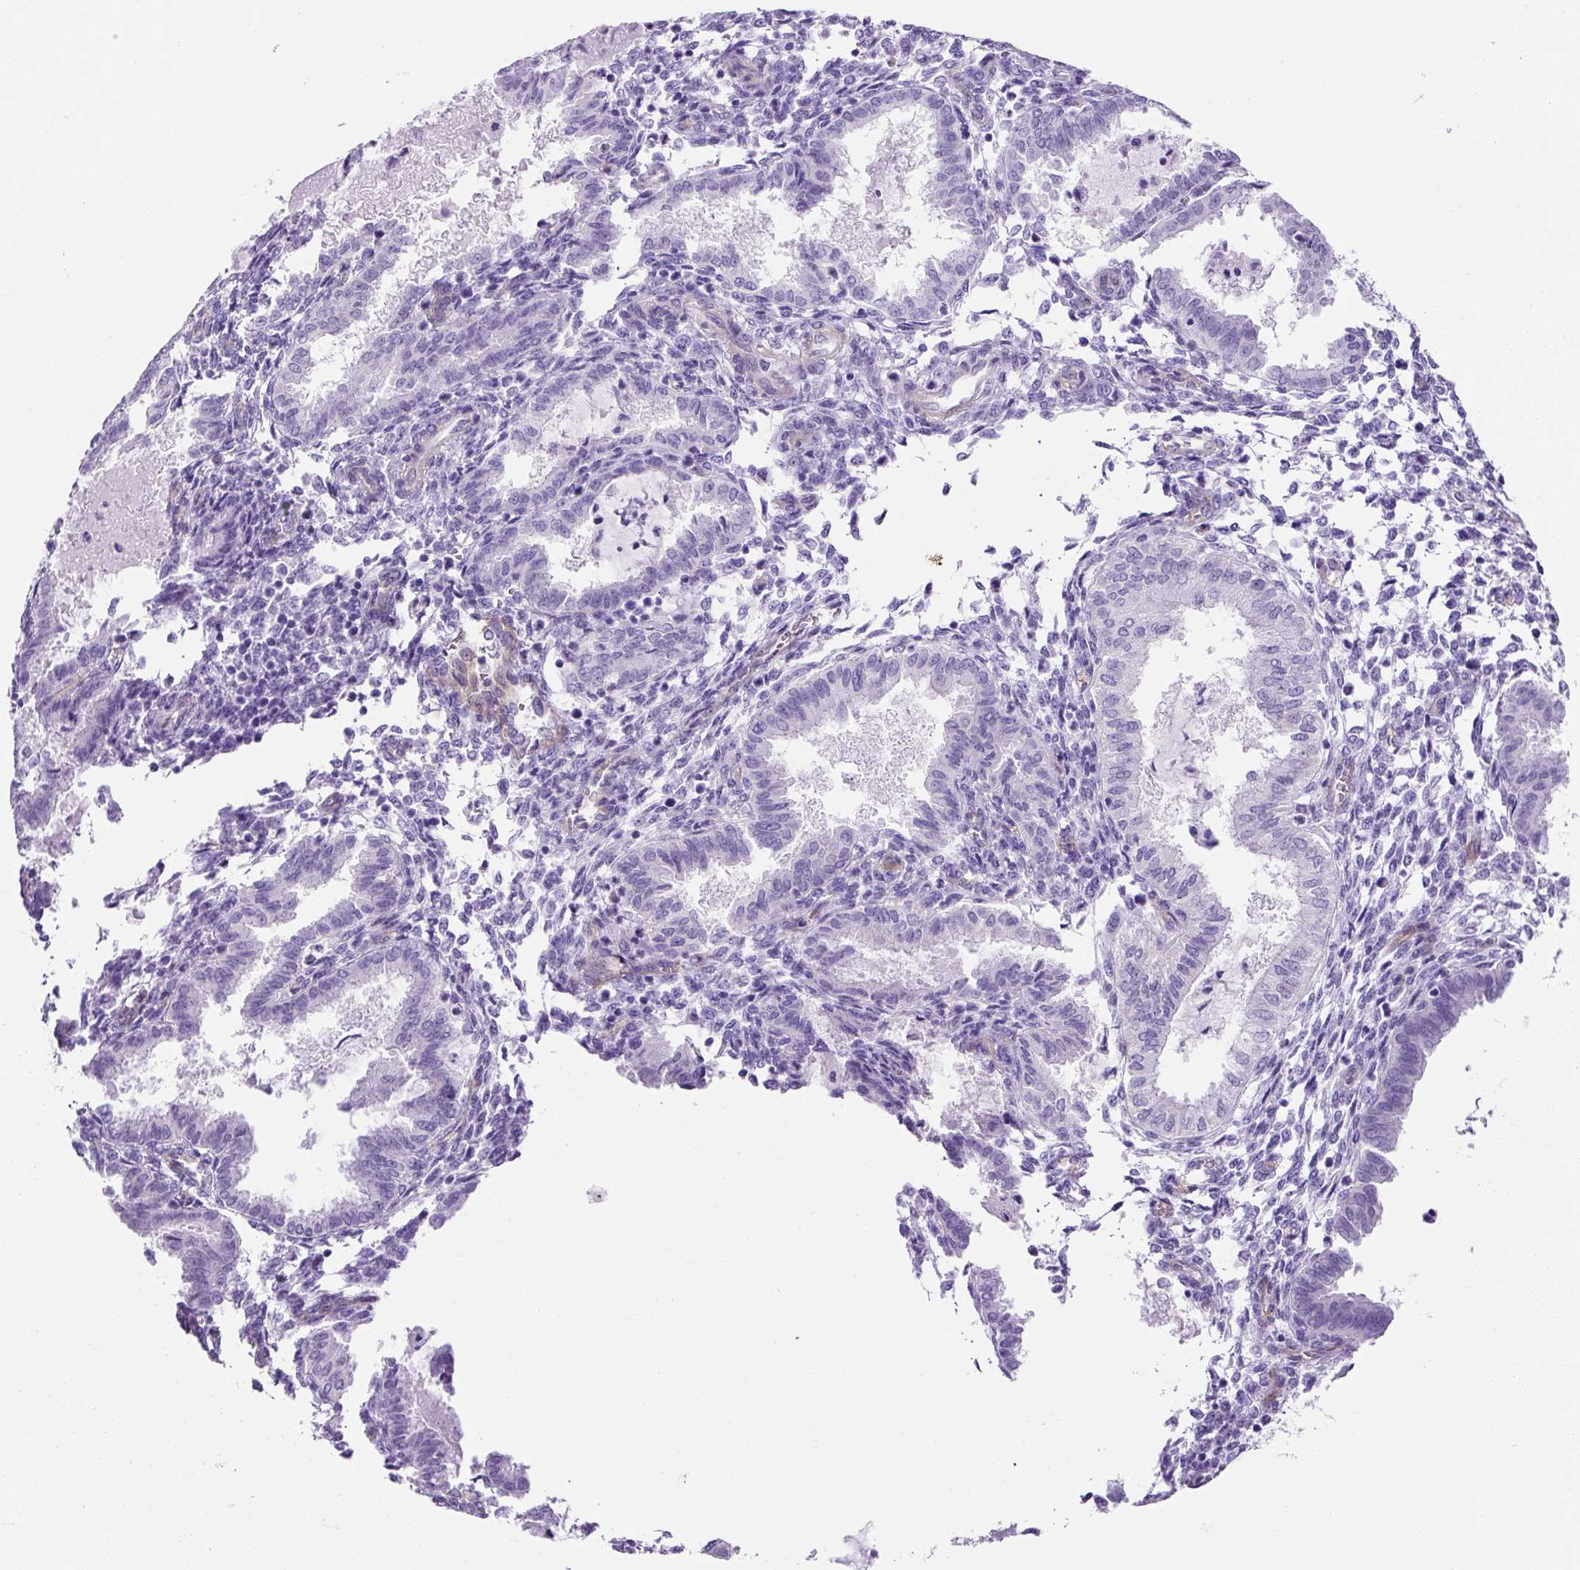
{"staining": {"intensity": "negative", "quantity": "none", "location": "none"}, "tissue": "endometrial cancer", "cell_type": "Tumor cells", "image_type": "cancer", "snomed": [{"axis": "morphology", "description": "Adenocarcinoma, NOS"}, {"axis": "topography", "description": "Uterus"}], "caption": "Endometrial cancer (adenocarcinoma) stained for a protein using immunohistochemistry (IHC) exhibits no positivity tumor cells.", "gene": "KRT12", "patient": {"sex": "female", "age": 44}}